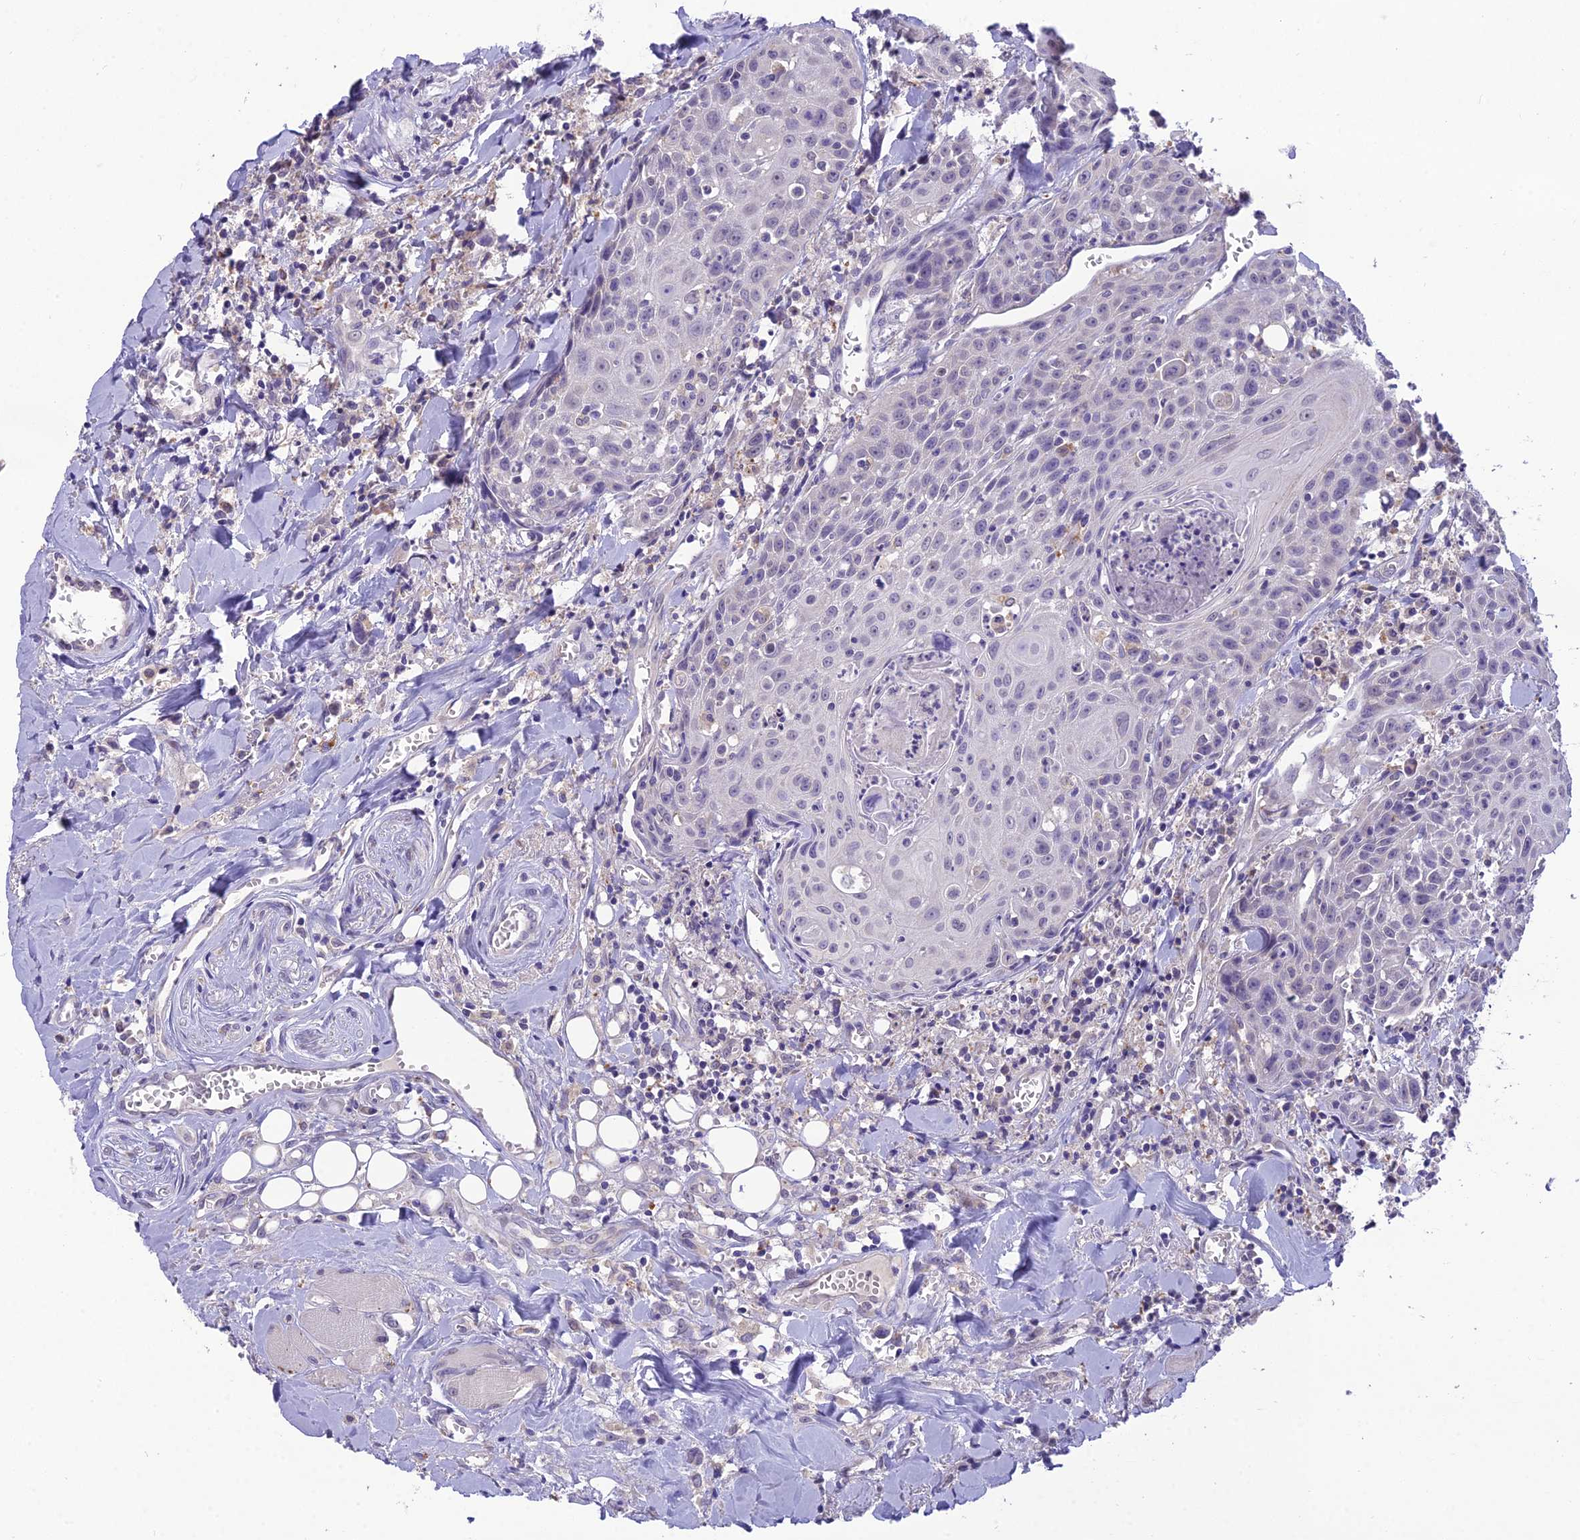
{"staining": {"intensity": "negative", "quantity": "none", "location": "none"}, "tissue": "head and neck cancer", "cell_type": "Tumor cells", "image_type": "cancer", "snomed": [{"axis": "morphology", "description": "Squamous cell carcinoma, NOS"}, {"axis": "topography", "description": "Oral tissue"}, {"axis": "topography", "description": "Head-Neck"}], "caption": "Immunohistochemistry micrograph of squamous cell carcinoma (head and neck) stained for a protein (brown), which reveals no positivity in tumor cells. (Brightfield microscopy of DAB immunohistochemistry at high magnification).", "gene": "MIIP", "patient": {"sex": "female", "age": 82}}